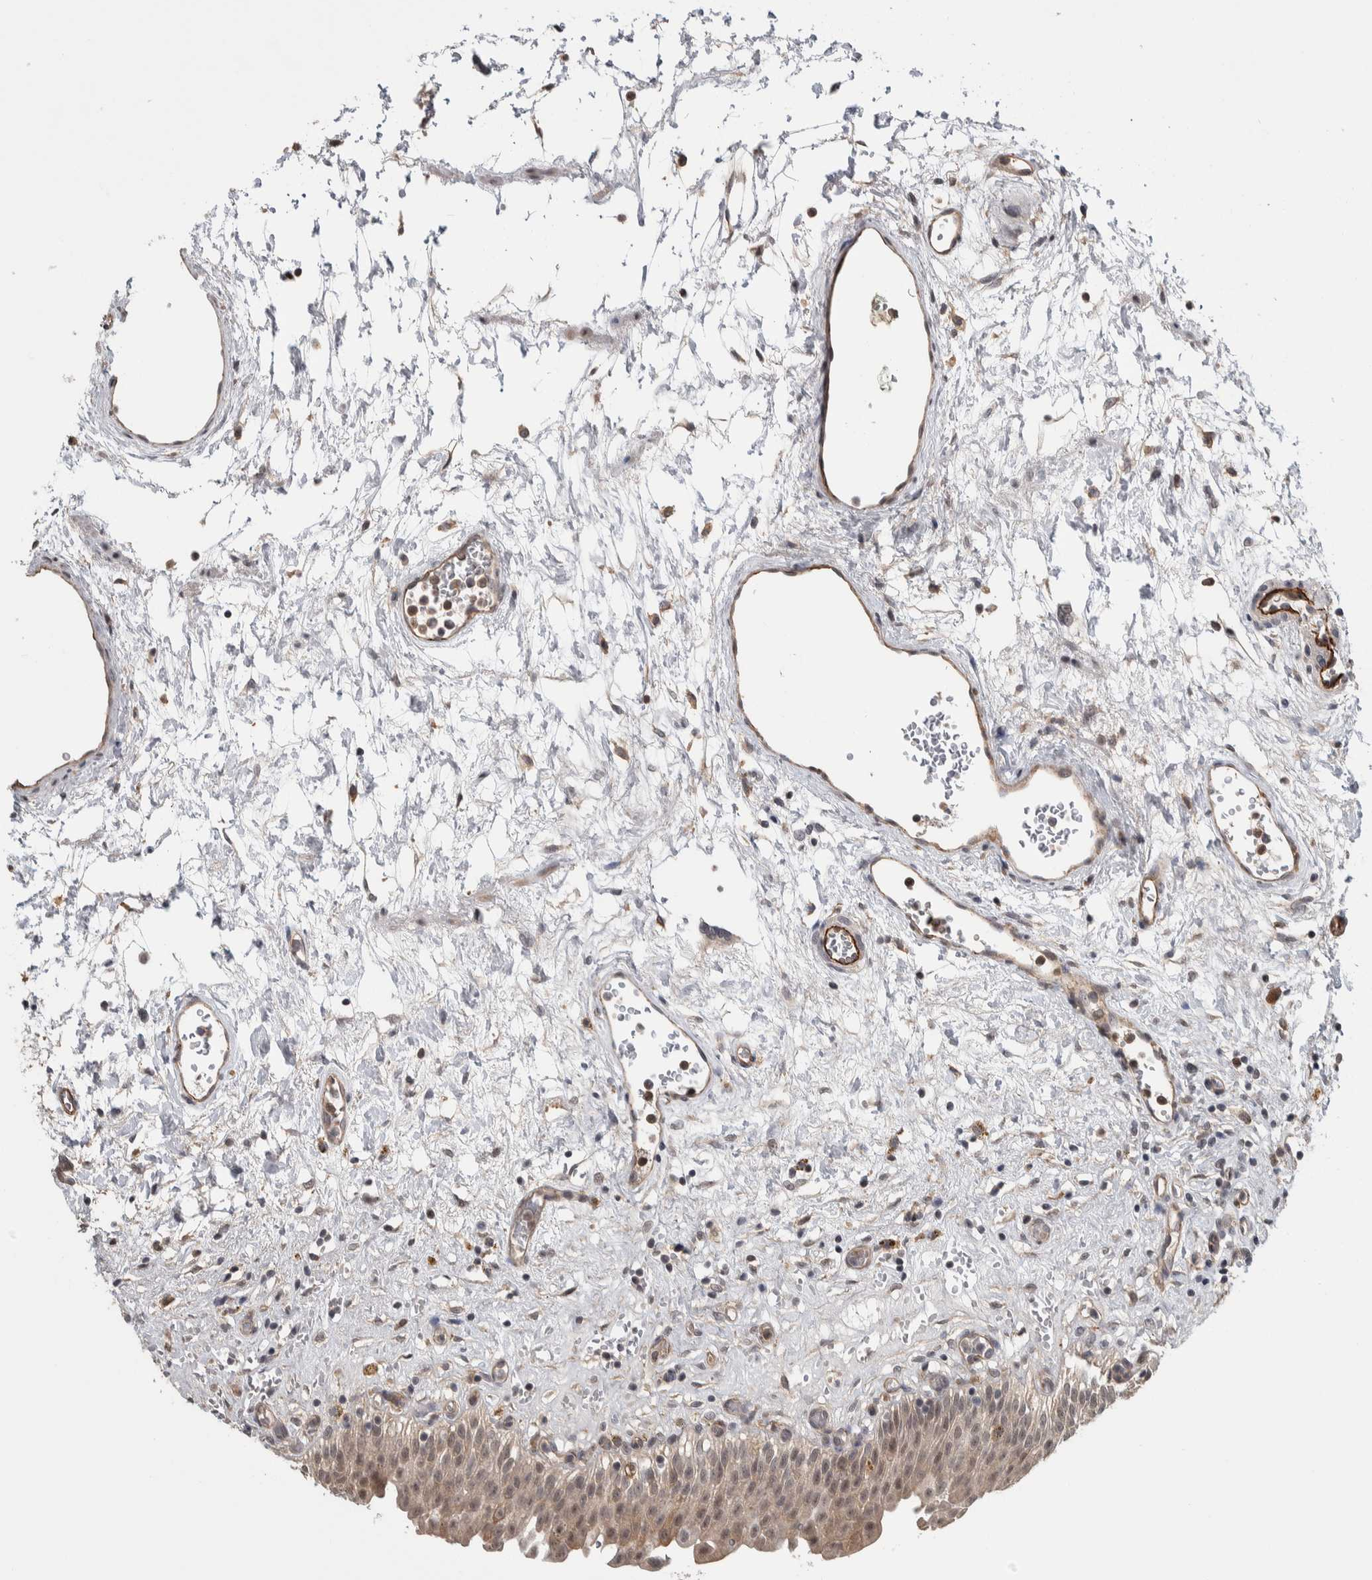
{"staining": {"intensity": "moderate", "quantity": "25%-75%", "location": "cytoplasmic/membranous,nuclear"}, "tissue": "urinary bladder", "cell_type": "Urothelial cells", "image_type": "normal", "snomed": [{"axis": "morphology", "description": "Urothelial carcinoma, High grade"}, {"axis": "topography", "description": "Urinary bladder"}], "caption": "Immunohistochemistry of benign human urinary bladder displays medium levels of moderate cytoplasmic/membranous,nuclear positivity in approximately 25%-75% of urothelial cells.", "gene": "PRDM4", "patient": {"sex": "male", "age": 46}}